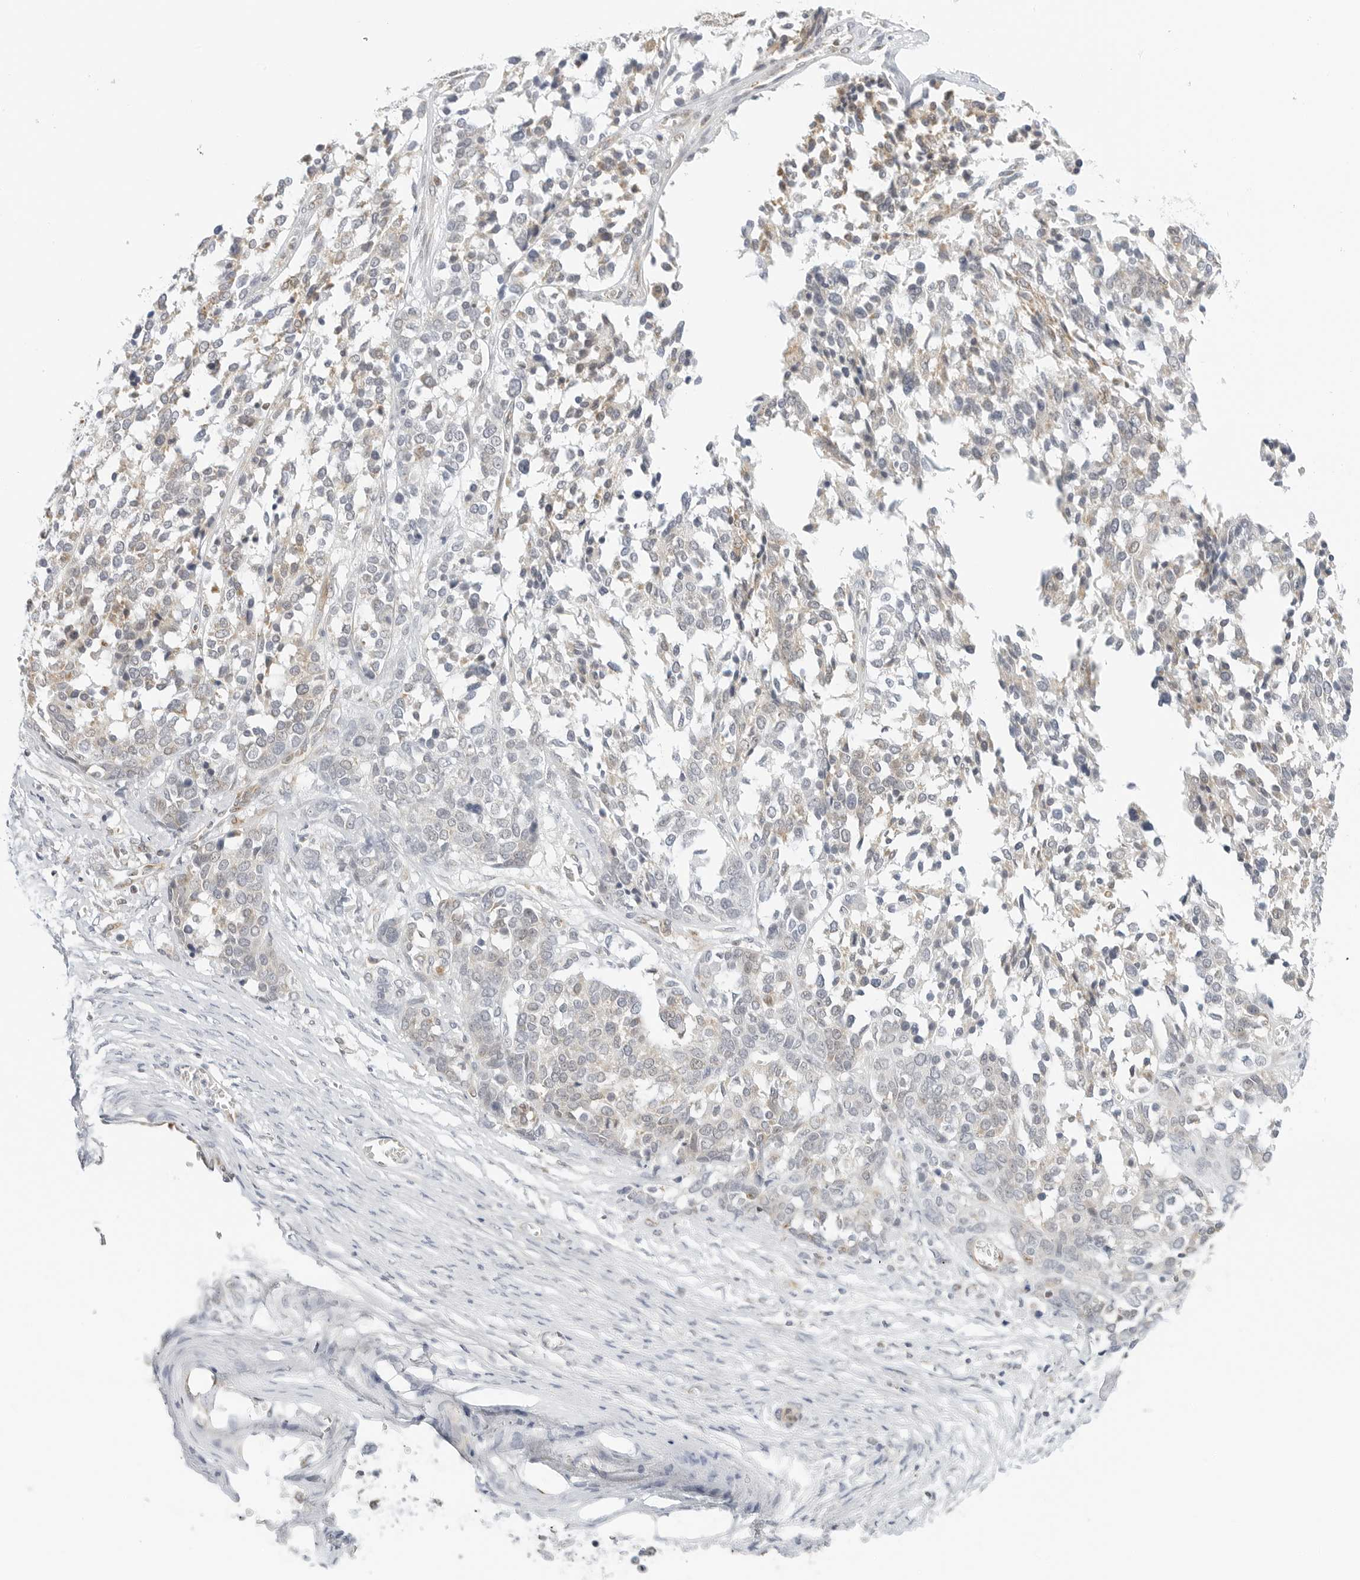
{"staining": {"intensity": "weak", "quantity": "<25%", "location": "cytoplasmic/membranous"}, "tissue": "ovarian cancer", "cell_type": "Tumor cells", "image_type": "cancer", "snomed": [{"axis": "morphology", "description": "Cystadenocarcinoma, serous, NOS"}, {"axis": "topography", "description": "Ovary"}], "caption": "Immunohistochemical staining of human ovarian serous cystadenocarcinoma exhibits no significant expression in tumor cells.", "gene": "GORAB", "patient": {"sex": "female", "age": 44}}